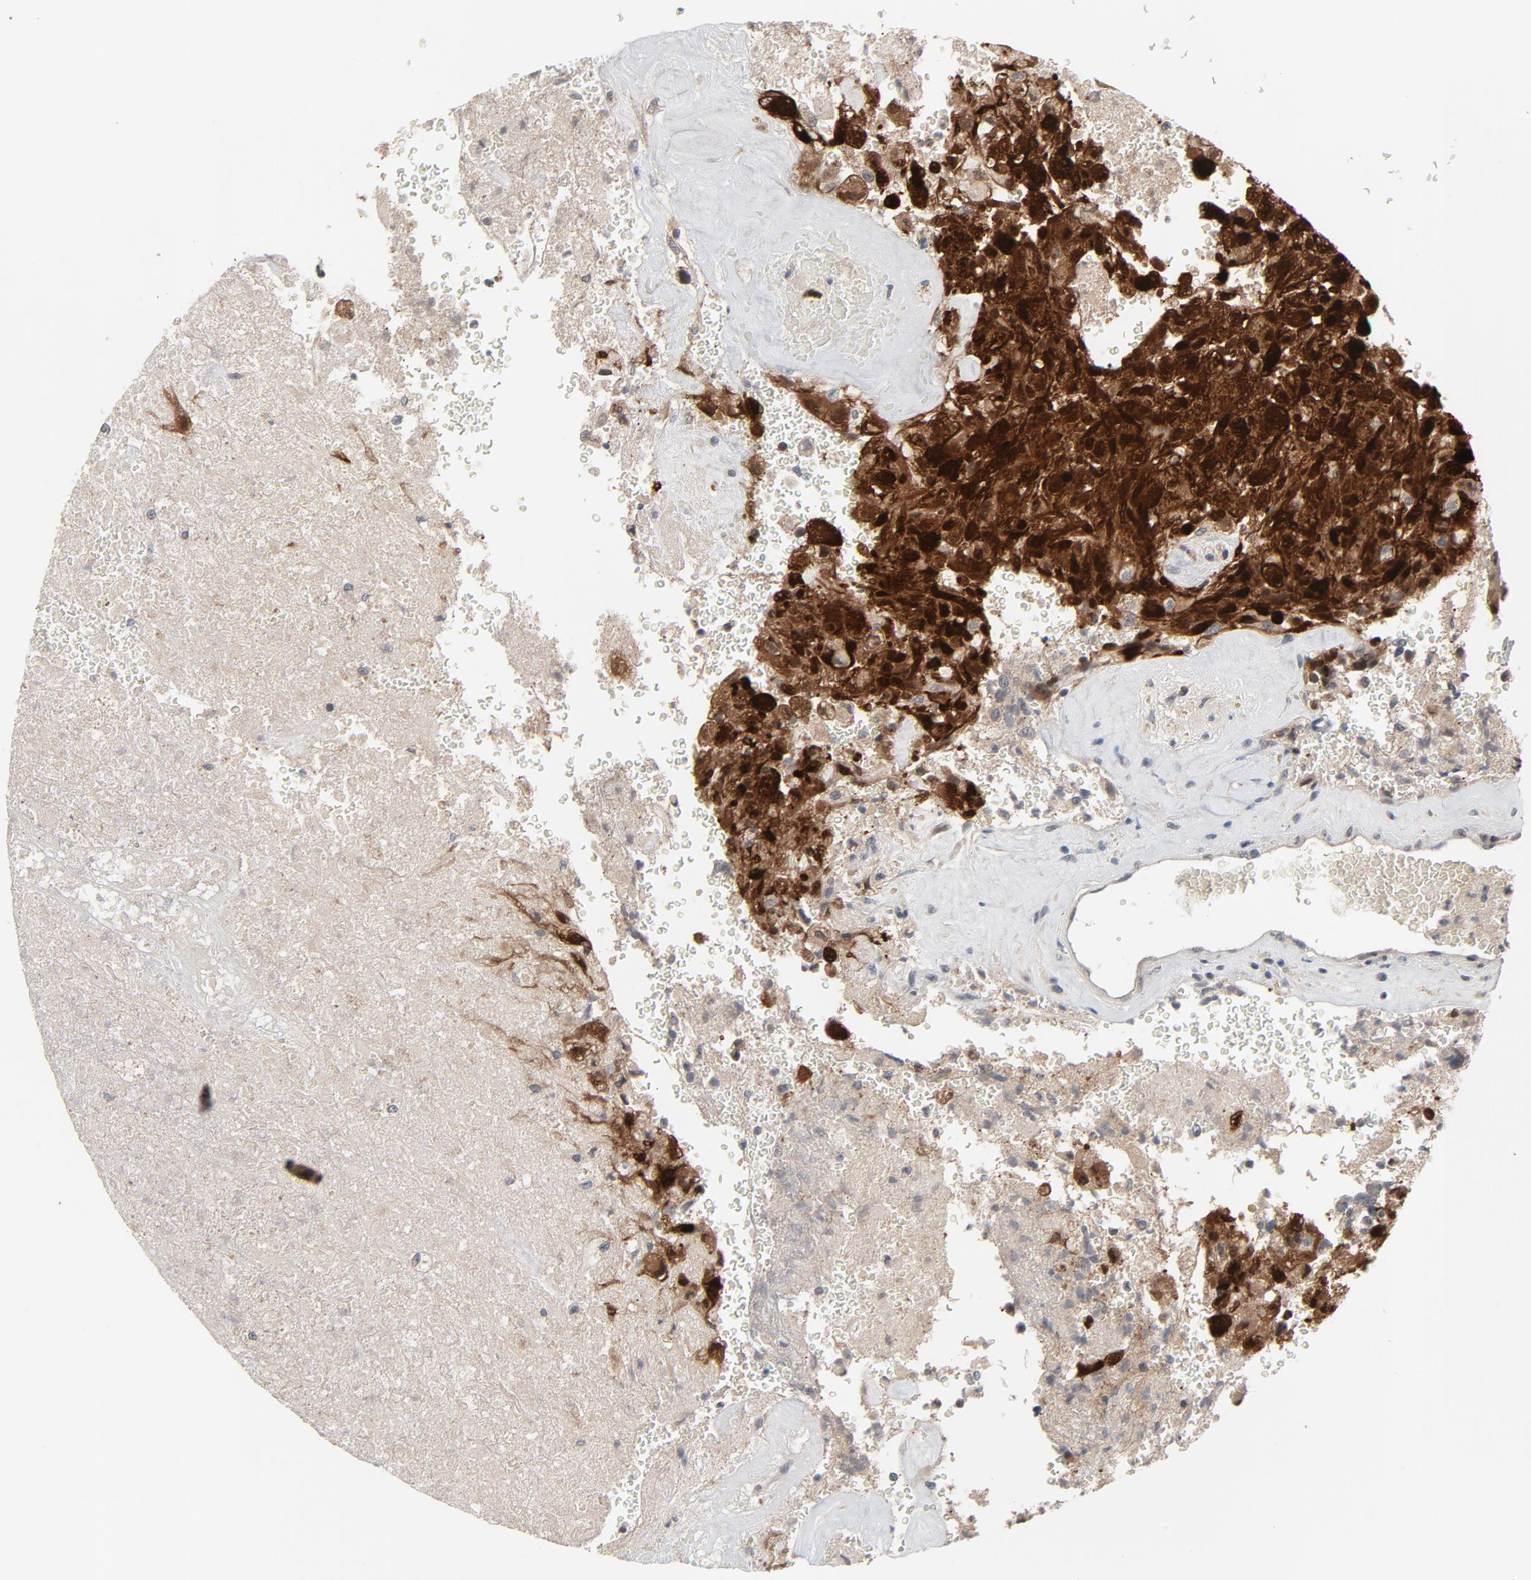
{"staining": {"intensity": "moderate", "quantity": ">75%", "location": "cytoplasmic/membranous,nuclear"}, "tissue": "glioma", "cell_type": "Tumor cells", "image_type": "cancer", "snomed": [{"axis": "morphology", "description": "Normal tissue, NOS"}, {"axis": "morphology", "description": "Glioma, malignant, High grade"}, {"axis": "topography", "description": "Cerebral cortex"}], "caption": "Protein staining shows moderate cytoplasmic/membranous and nuclear expression in approximately >75% of tumor cells in malignant glioma (high-grade). (DAB IHC with brightfield microscopy, high magnification).", "gene": "MT3", "patient": {"sex": "male", "age": 56}}